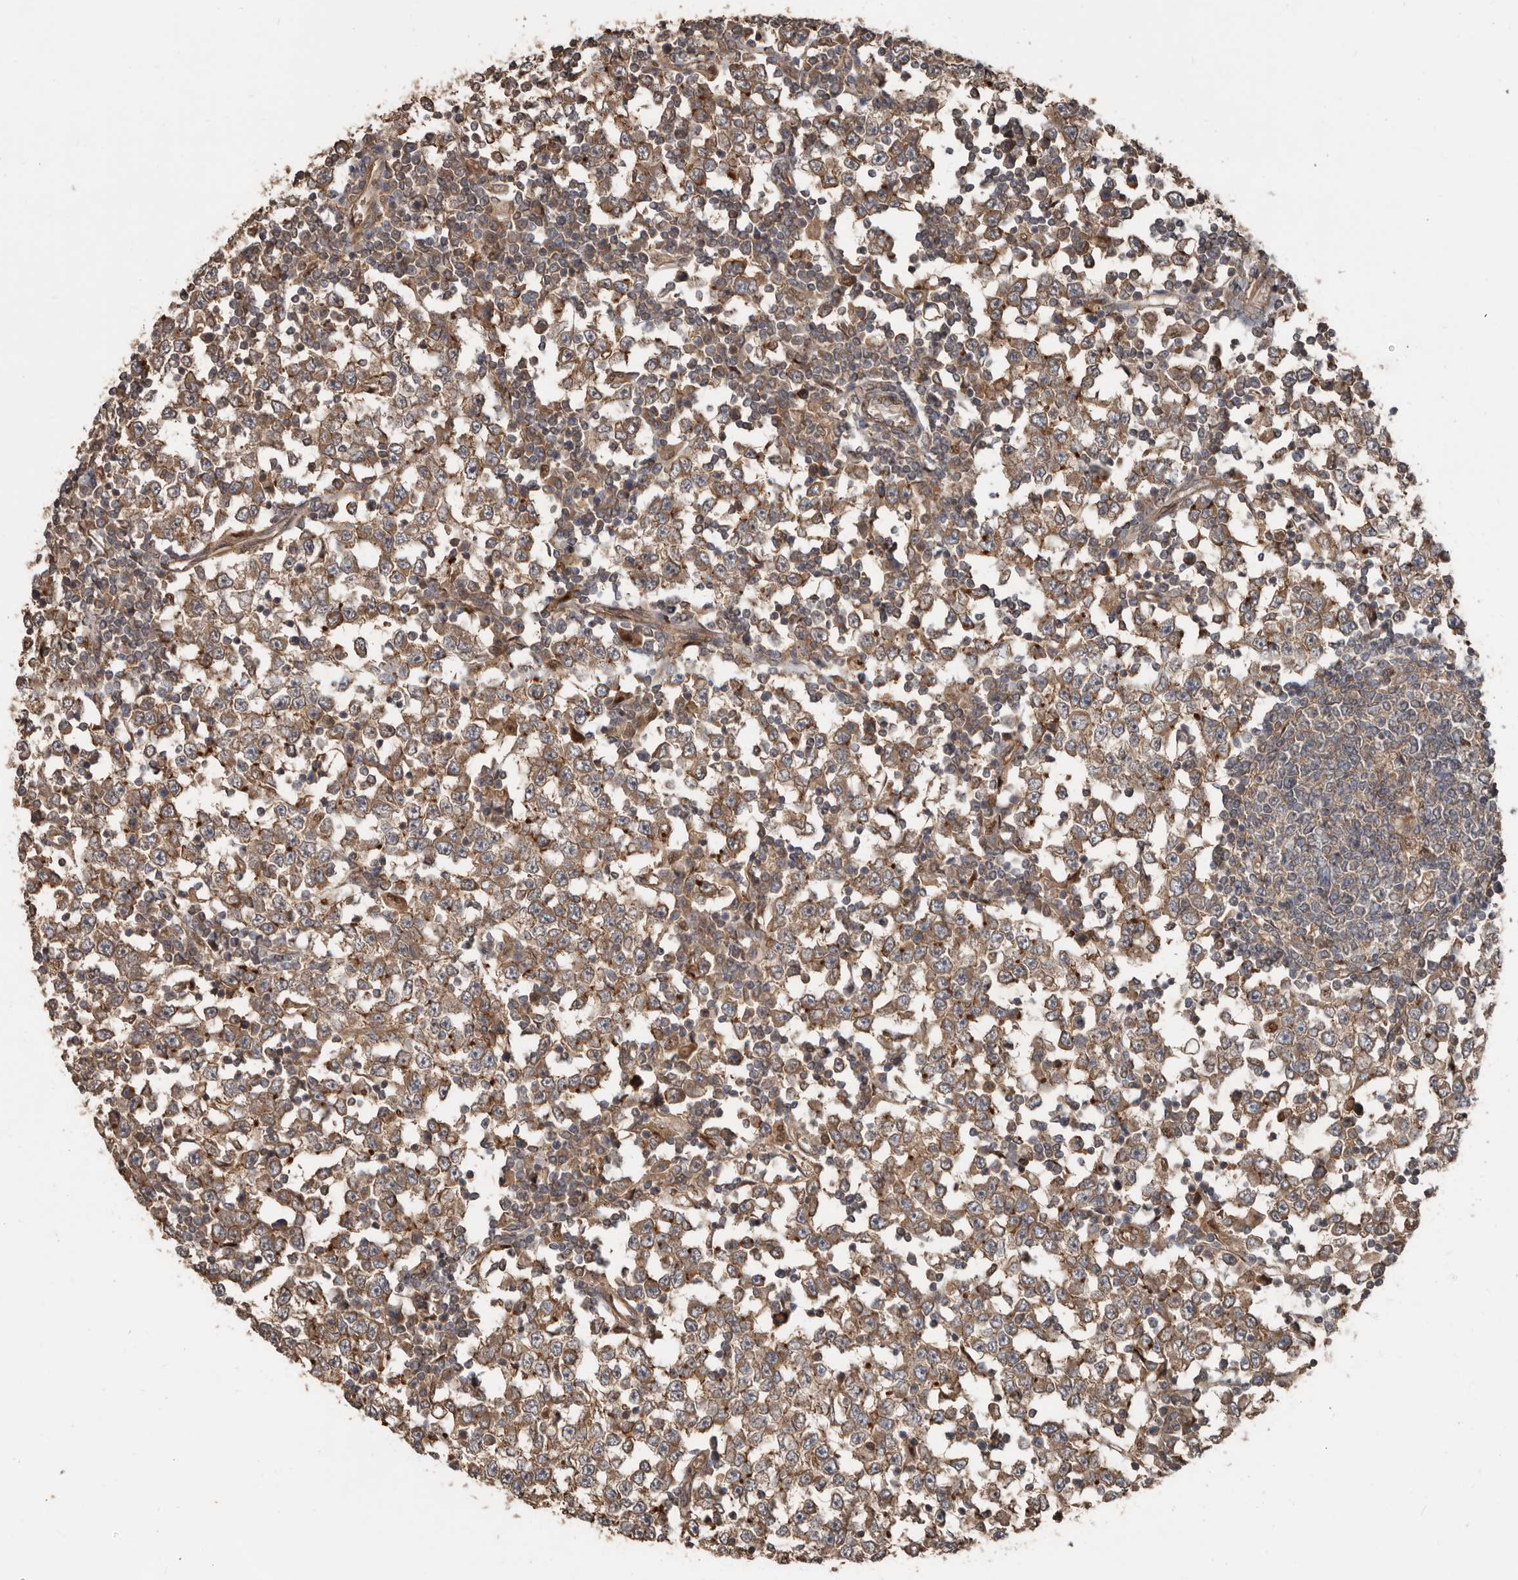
{"staining": {"intensity": "moderate", "quantity": ">75%", "location": "cytoplasmic/membranous"}, "tissue": "testis cancer", "cell_type": "Tumor cells", "image_type": "cancer", "snomed": [{"axis": "morphology", "description": "Seminoma, NOS"}, {"axis": "topography", "description": "Testis"}], "caption": "Immunohistochemical staining of human testis cancer reveals medium levels of moderate cytoplasmic/membranous staining in approximately >75% of tumor cells. The protein of interest is shown in brown color, while the nuclei are stained blue.", "gene": "EXOC3L1", "patient": {"sex": "male", "age": 65}}